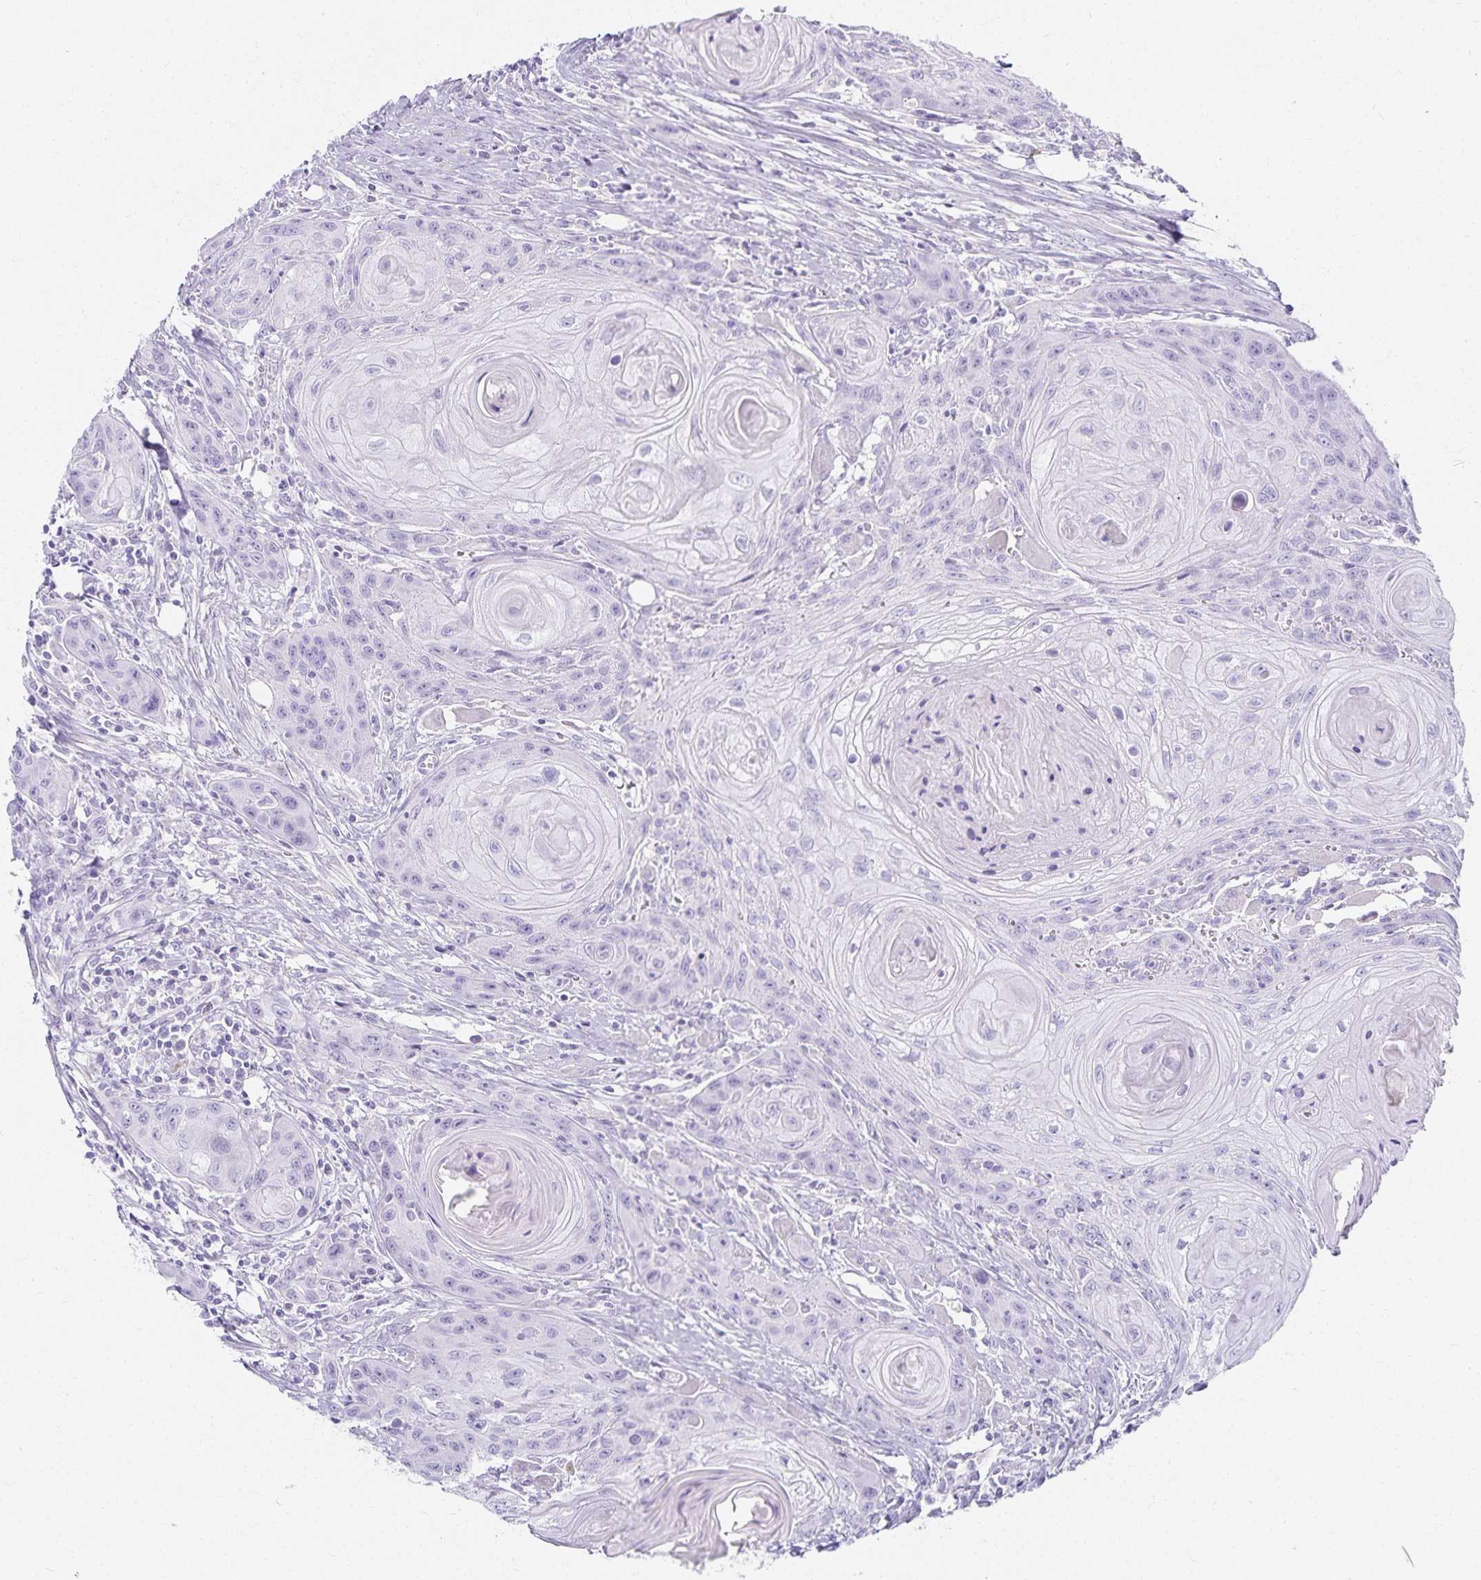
{"staining": {"intensity": "negative", "quantity": "none", "location": "none"}, "tissue": "head and neck cancer", "cell_type": "Tumor cells", "image_type": "cancer", "snomed": [{"axis": "morphology", "description": "Squamous cell carcinoma, NOS"}, {"axis": "topography", "description": "Oral tissue"}, {"axis": "topography", "description": "Head-Neck"}], "caption": "A micrograph of head and neck cancer (squamous cell carcinoma) stained for a protein displays no brown staining in tumor cells.", "gene": "GP2", "patient": {"sex": "male", "age": 58}}